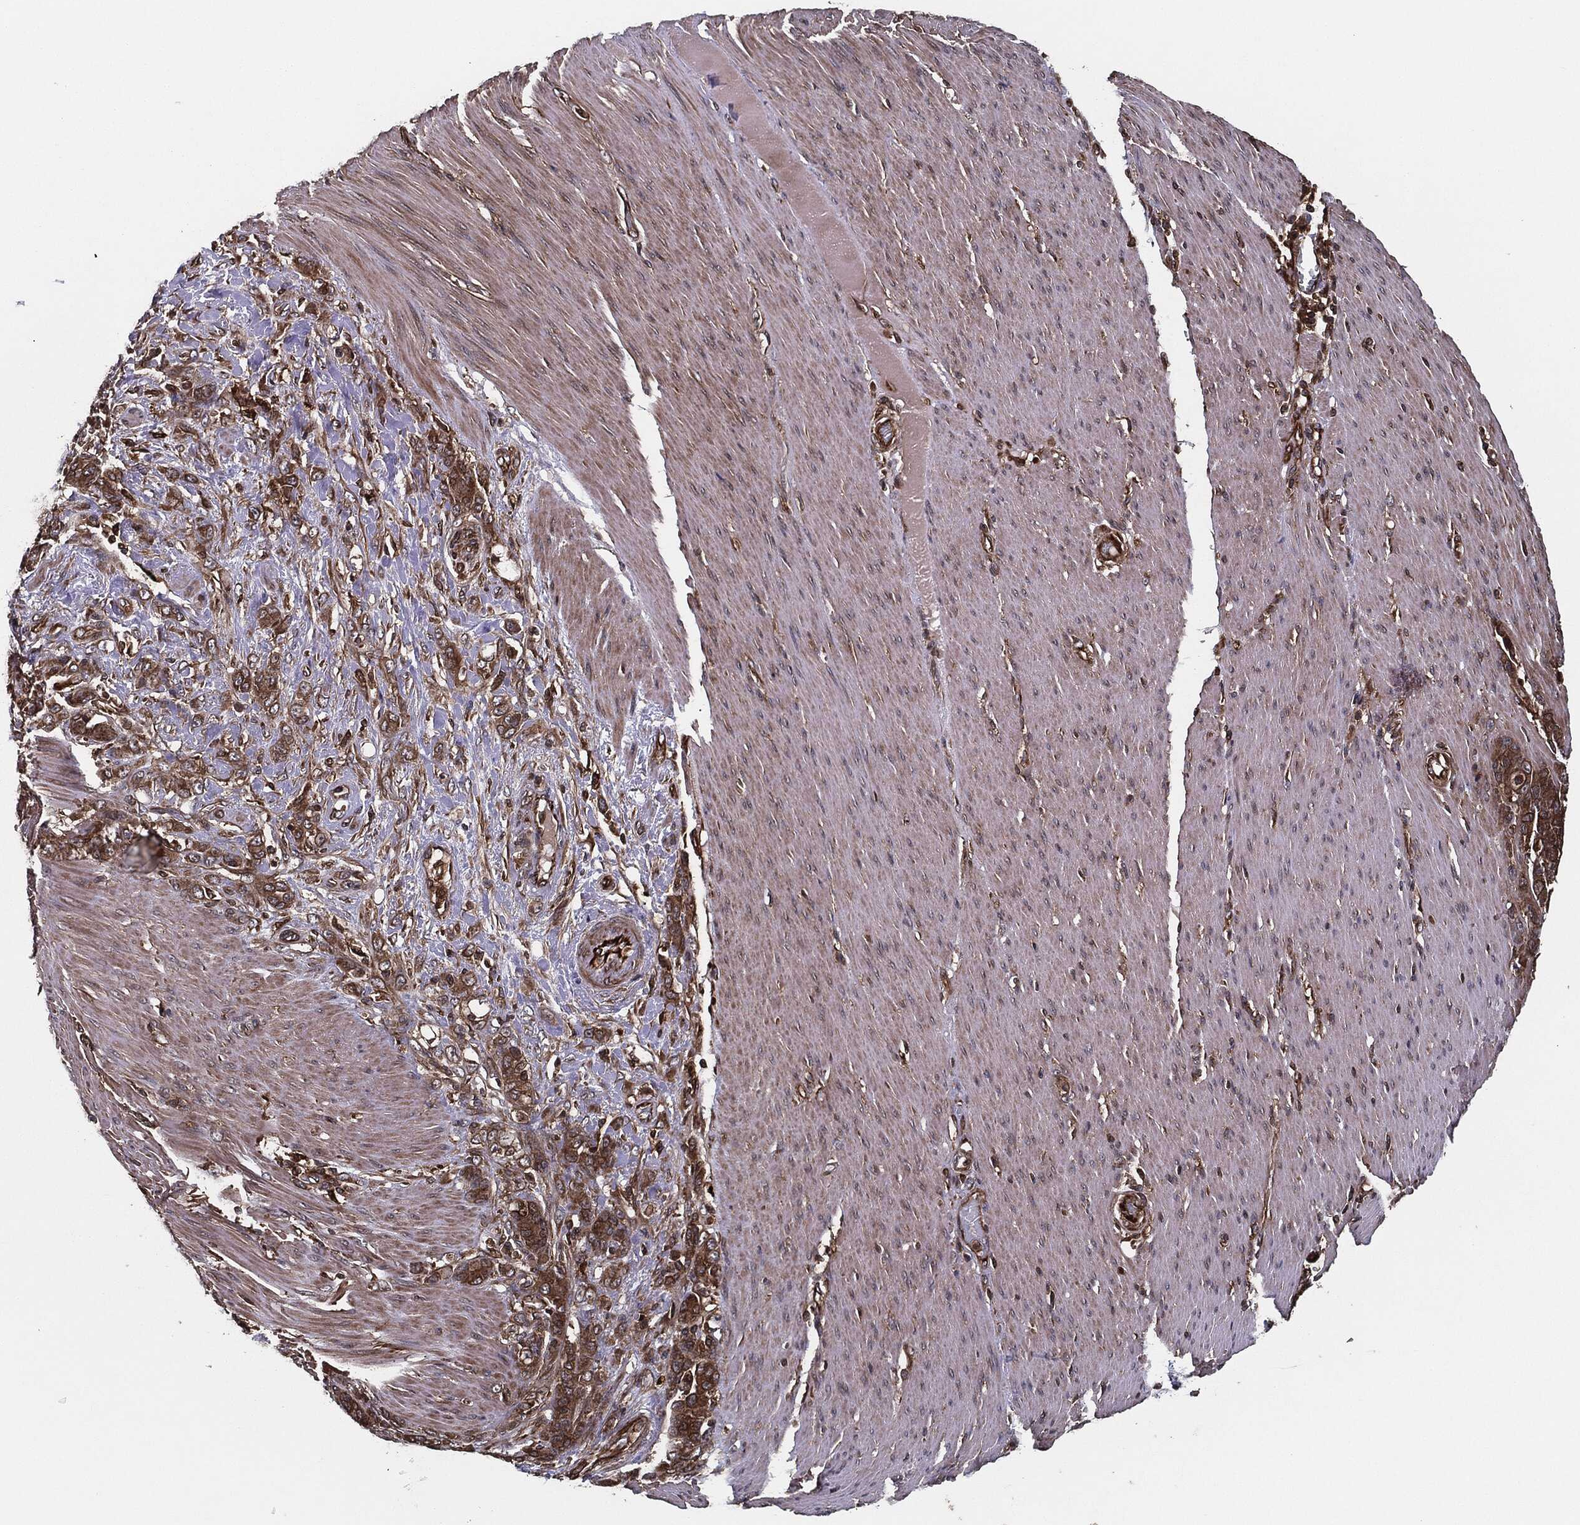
{"staining": {"intensity": "moderate", "quantity": ">75%", "location": "cytoplasmic/membranous"}, "tissue": "stomach cancer", "cell_type": "Tumor cells", "image_type": "cancer", "snomed": [{"axis": "morphology", "description": "Normal tissue, NOS"}, {"axis": "morphology", "description": "Adenocarcinoma, NOS"}, {"axis": "topography", "description": "Stomach"}], "caption": "Protein expression analysis of stomach cancer (adenocarcinoma) displays moderate cytoplasmic/membranous positivity in about >75% of tumor cells.", "gene": "RAP1GDS1", "patient": {"sex": "female", "age": 79}}